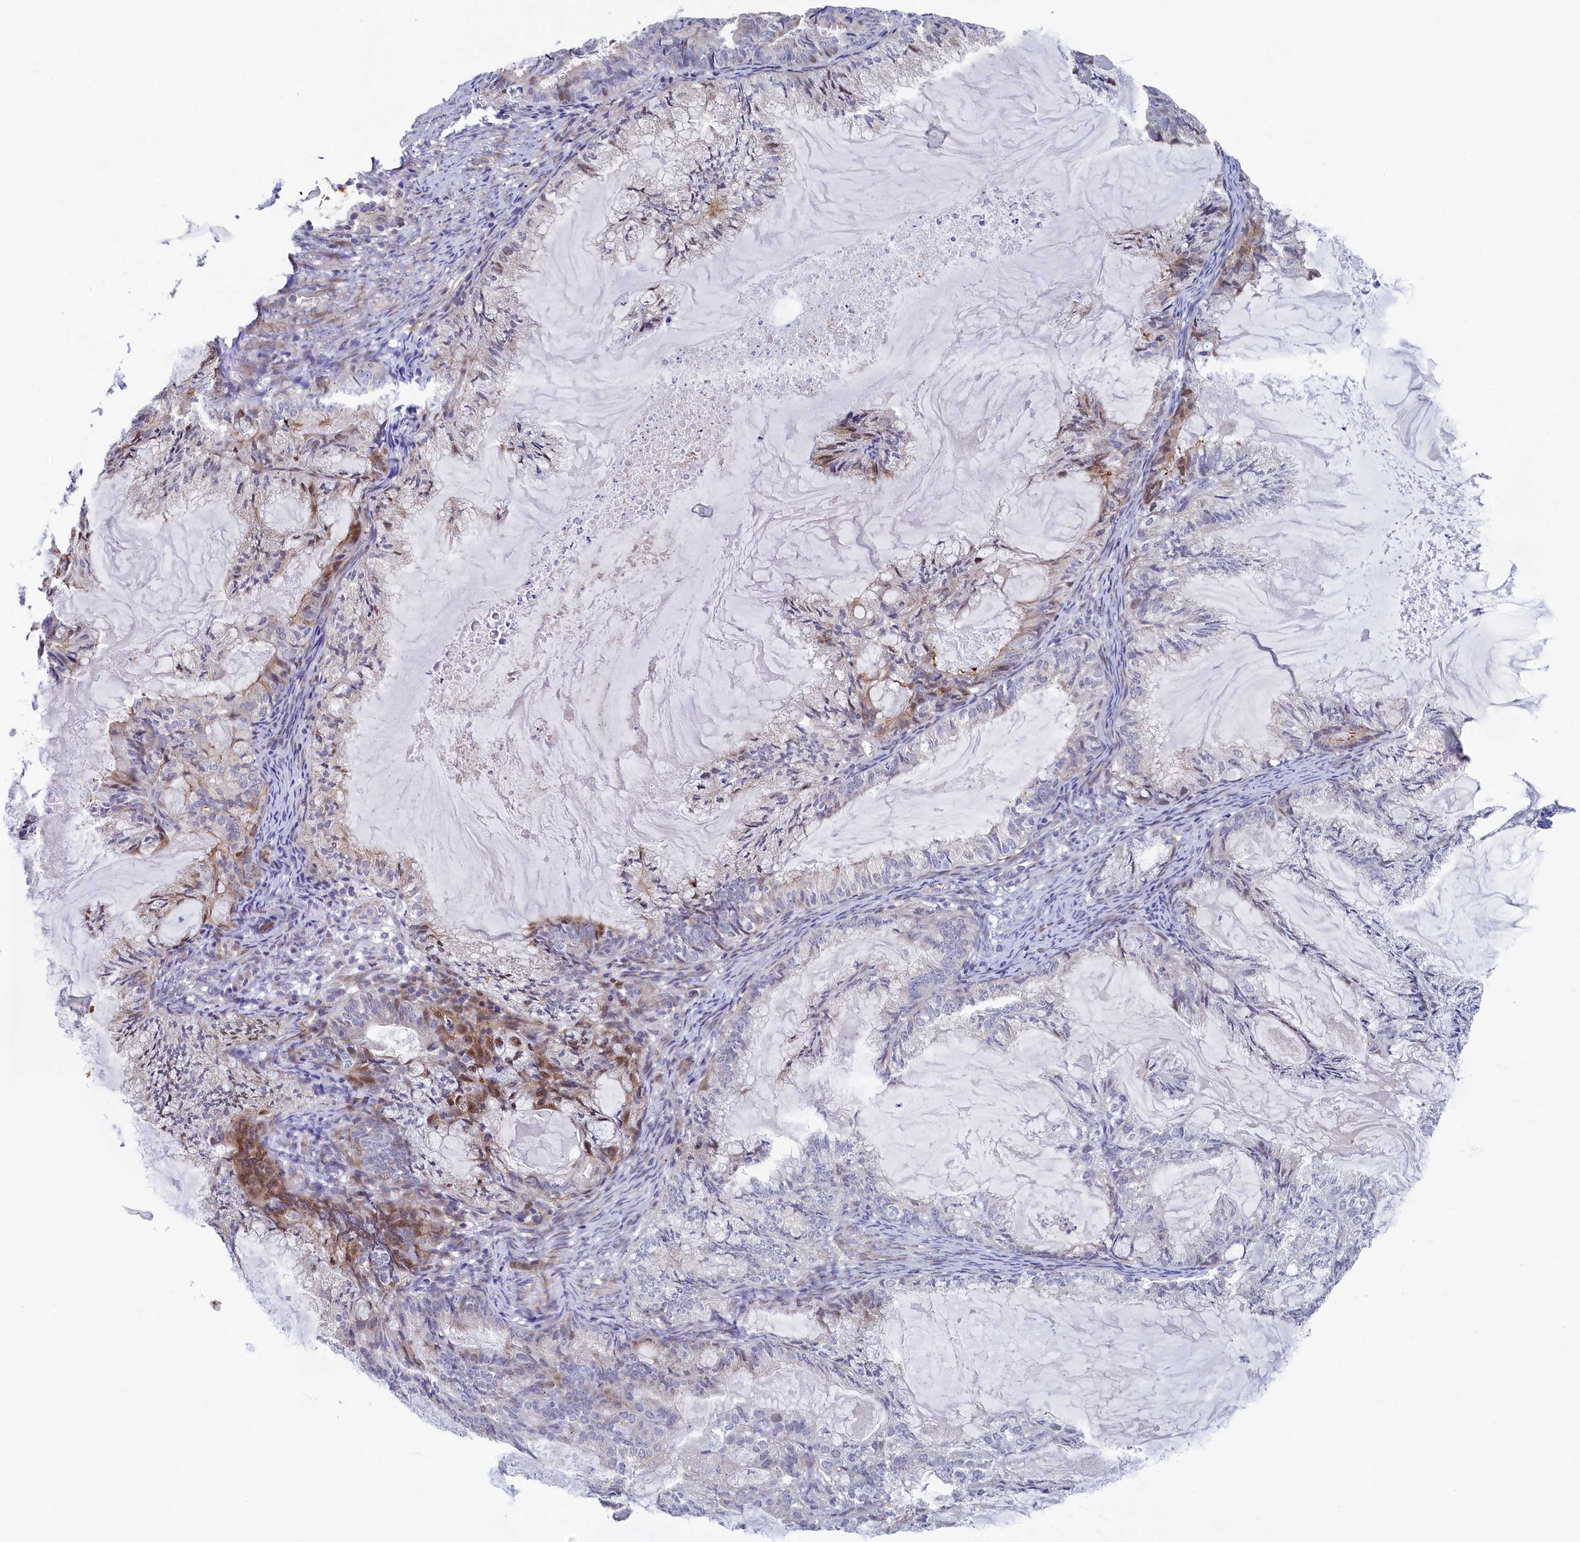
{"staining": {"intensity": "moderate", "quantity": "<25%", "location": "cytoplasmic/membranous,nuclear"}, "tissue": "endometrial cancer", "cell_type": "Tumor cells", "image_type": "cancer", "snomed": [{"axis": "morphology", "description": "Adenocarcinoma, NOS"}, {"axis": "topography", "description": "Endometrium"}], "caption": "Immunohistochemistry (IHC) photomicrograph of human endometrial adenocarcinoma stained for a protein (brown), which exhibits low levels of moderate cytoplasmic/membranous and nuclear expression in about <25% of tumor cells.", "gene": "PIK3C3", "patient": {"sex": "female", "age": 86}}